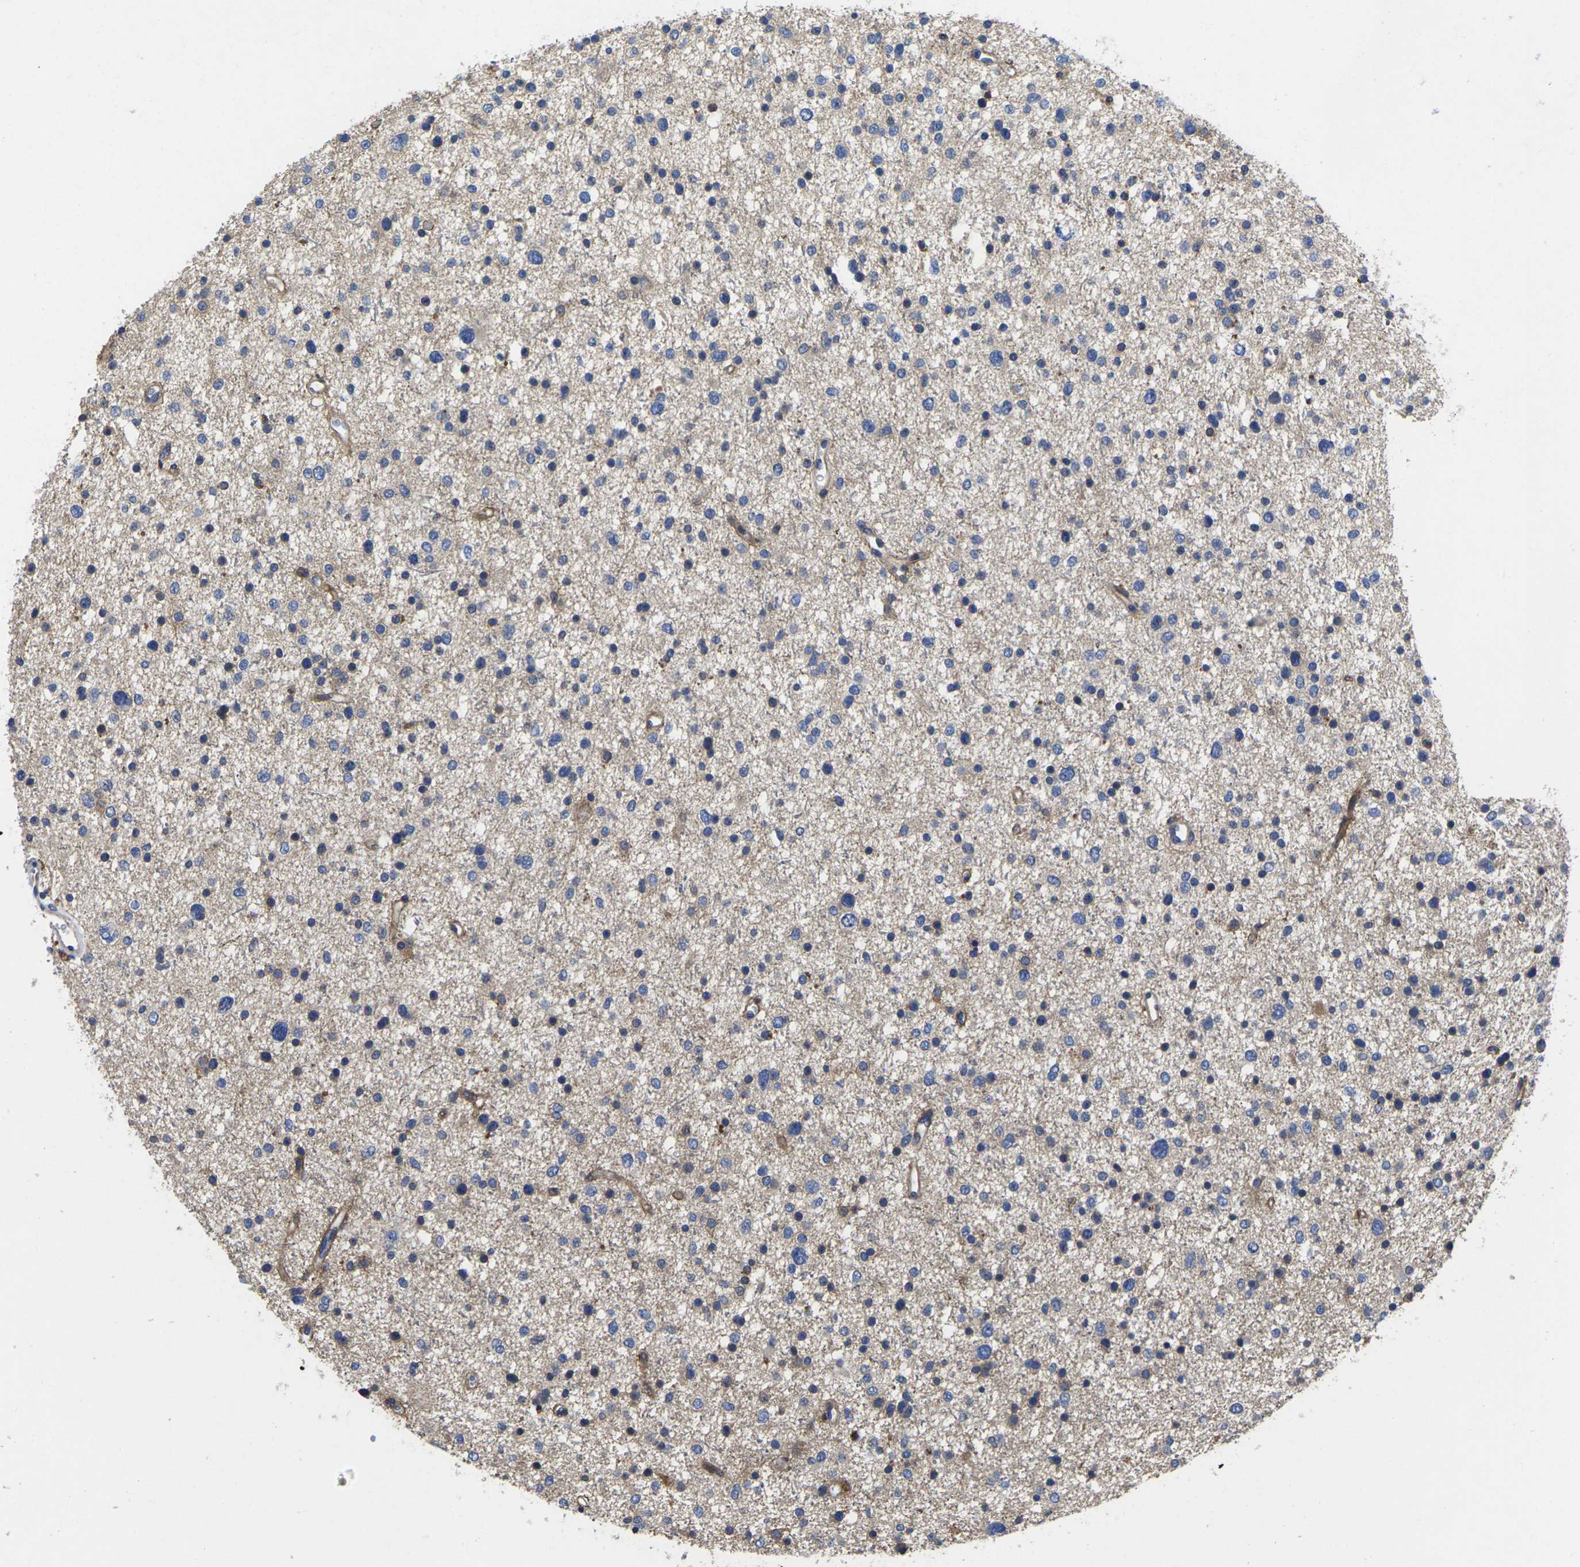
{"staining": {"intensity": "weak", "quantity": ">75%", "location": "cytoplasmic/membranous"}, "tissue": "glioma", "cell_type": "Tumor cells", "image_type": "cancer", "snomed": [{"axis": "morphology", "description": "Glioma, malignant, Low grade"}, {"axis": "topography", "description": "Brain"}], "caption": "Human malignant low-grade glioma stained for a protein (brown) shows weak cytoplasmic/membranous positive staining in about >75% of tumor cells.", "gene": "SCNN1A", "patient": {"sex": "female", "age": 37}}